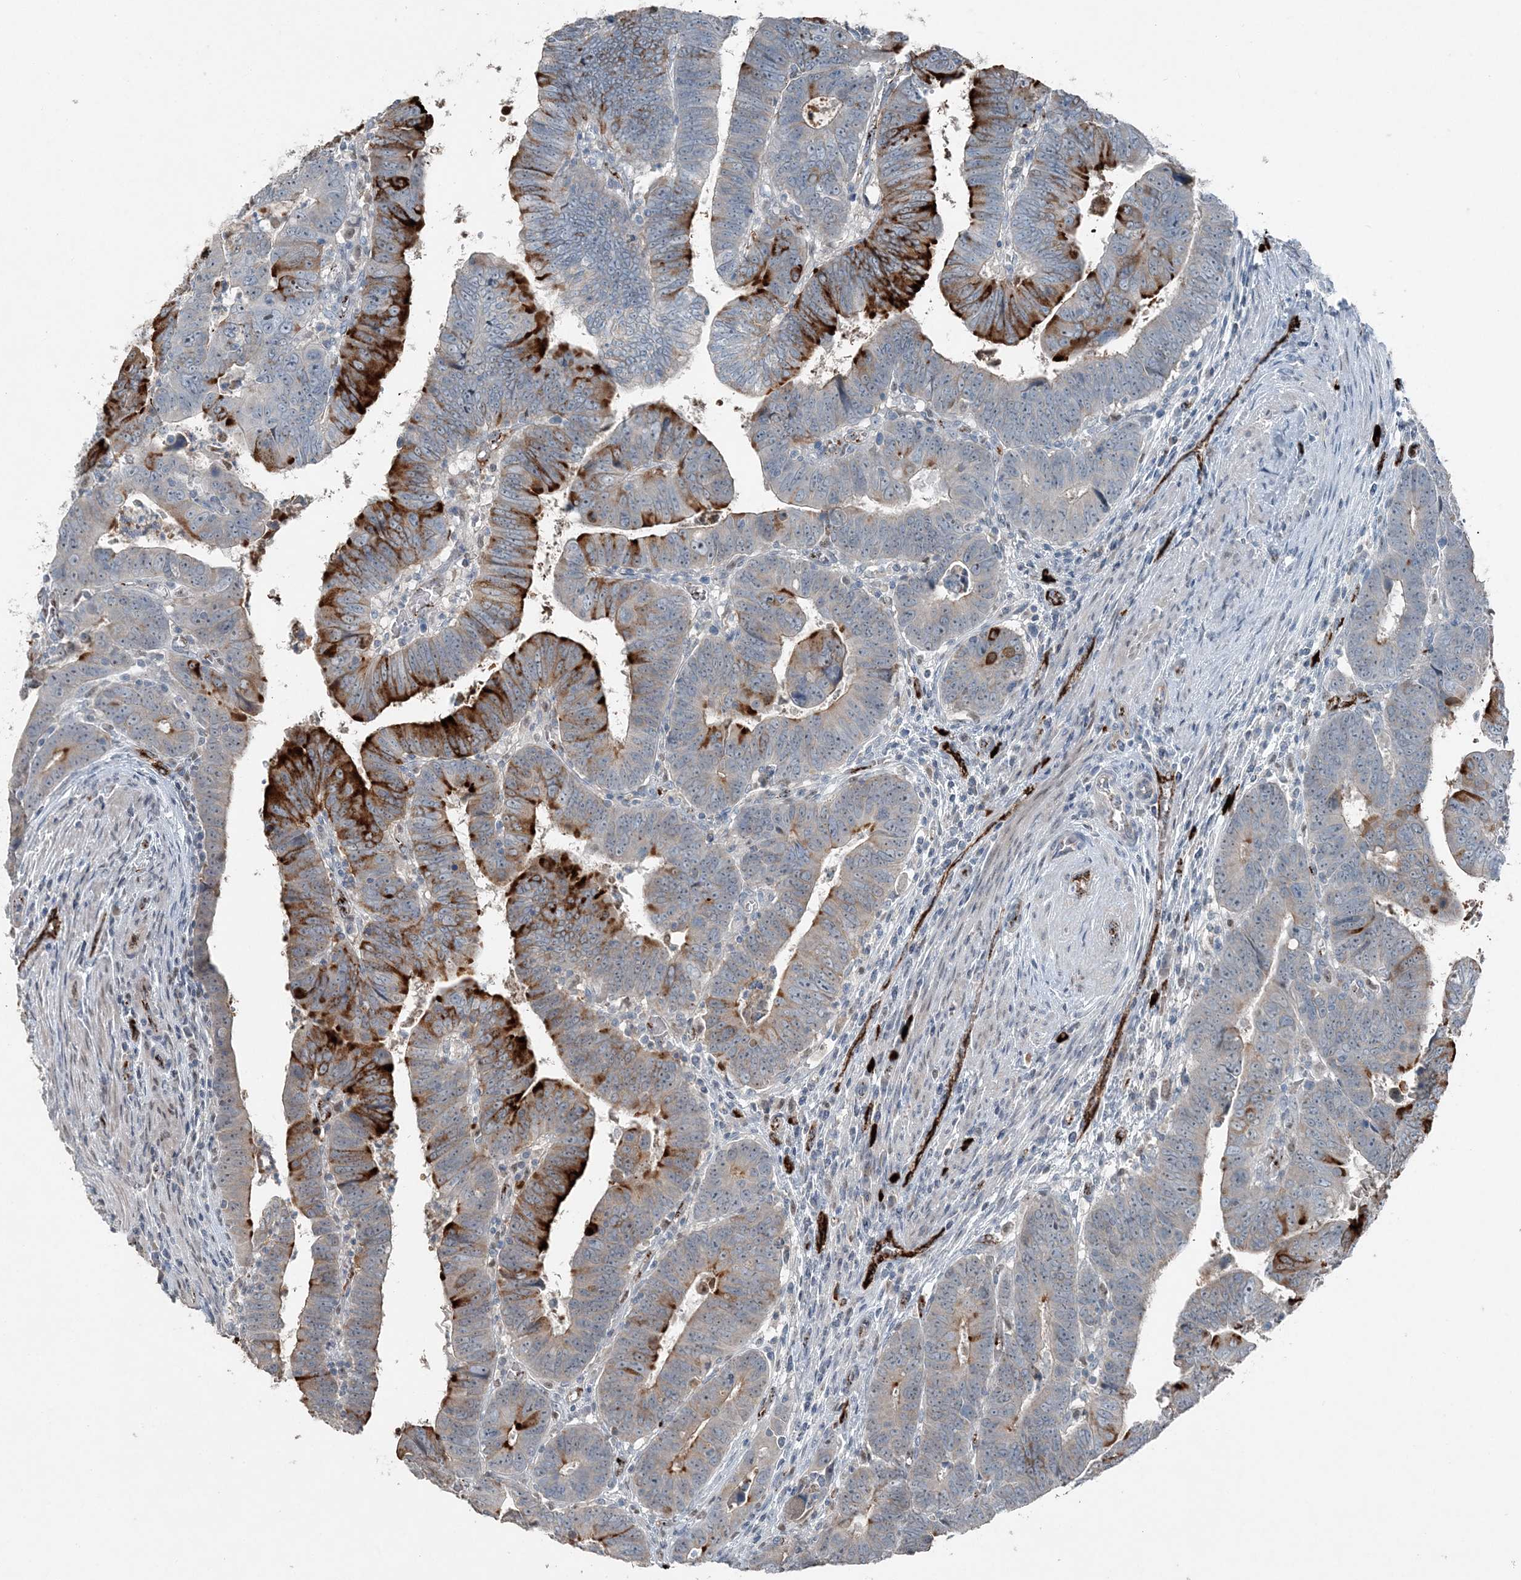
{"staining": {"intensity": "strong", "quantity": "25%-75%", "location": "cytoplasmic/membranous"}, "tissue": "colorectal cancer", "cell_type": "Tumor cells", "image_type": "cancer", "snomed": [{"axis": "morphology", "description": "Normal tissue, NOS"}, {"axis": "morphology", "description": "Adenocarcinoma, NOS"}, {"axis": "topography", "description": "Rectum"}], "caption": "IHC (DAB (3,3'-diaminobenzidine)) staining of adenocarcinoma (colorectal) shows strong cytoplasmic/membranous protein staining in about 25%-75% of tumor cells. The staining is performed using DAB brown chromogen to label protein expression. The nuclei are counter-stained blue using hematoxylin.", "gene": "ELOVL7", "patient": {"sex": "female", "age": 65}}